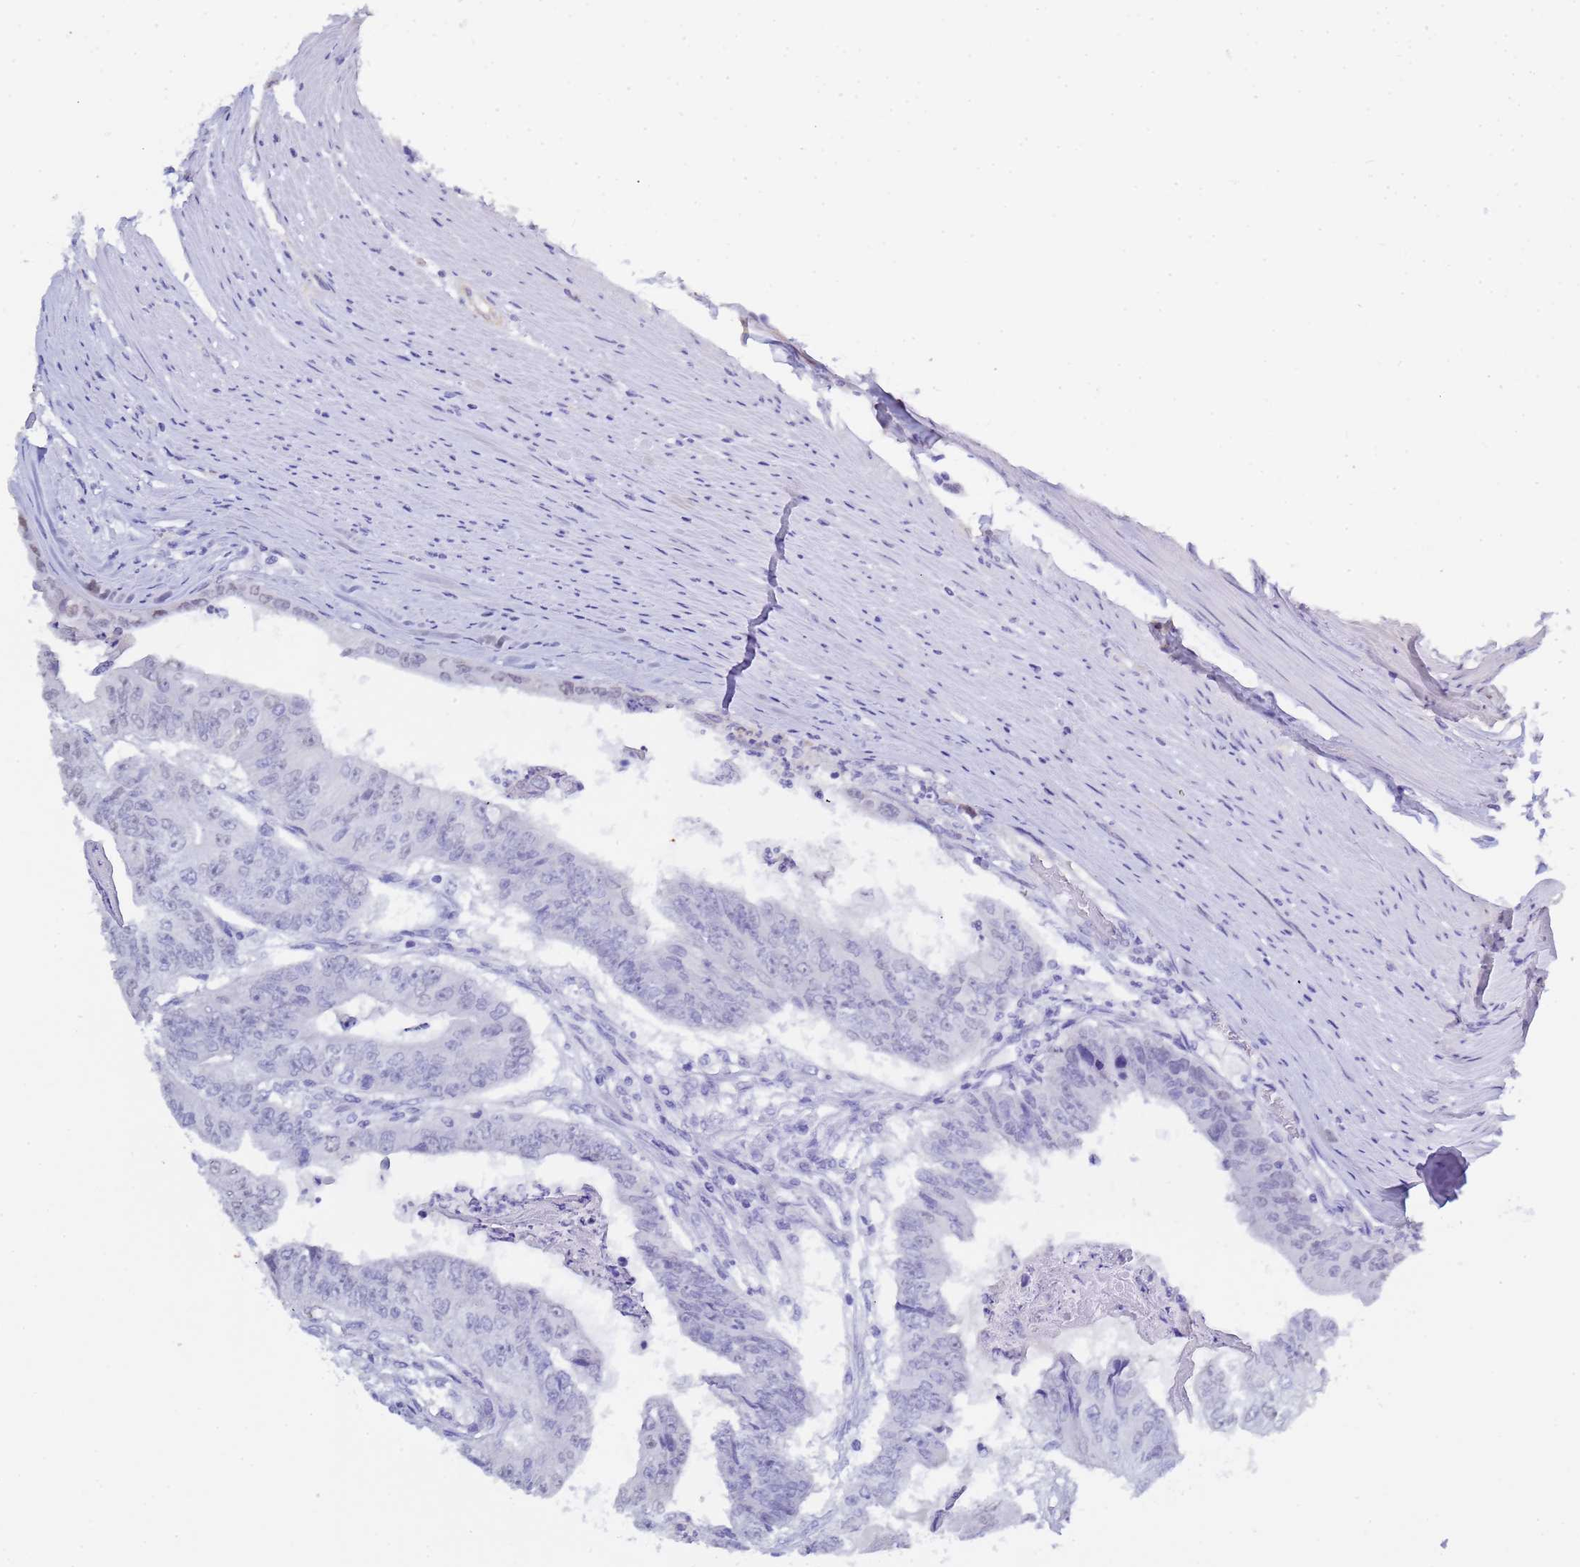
{"staining": {"intensity": "negative", "quantity": "none", "location": "none"}, "tissue": "colorectal cancer", "cell_type": "Tumor cells", "image_type": "cancer", "snomed": [{"axis": "morphology", "description": "Adenocarcinoma, NOS"}, {"axis": "topography", "description": "Colon"}], "caption": "Protein analysis of colorectal cancer shows no significant expression in tumor cells.", "gene": "CTRC", "patient": {"sex": "female", "age": 67}}